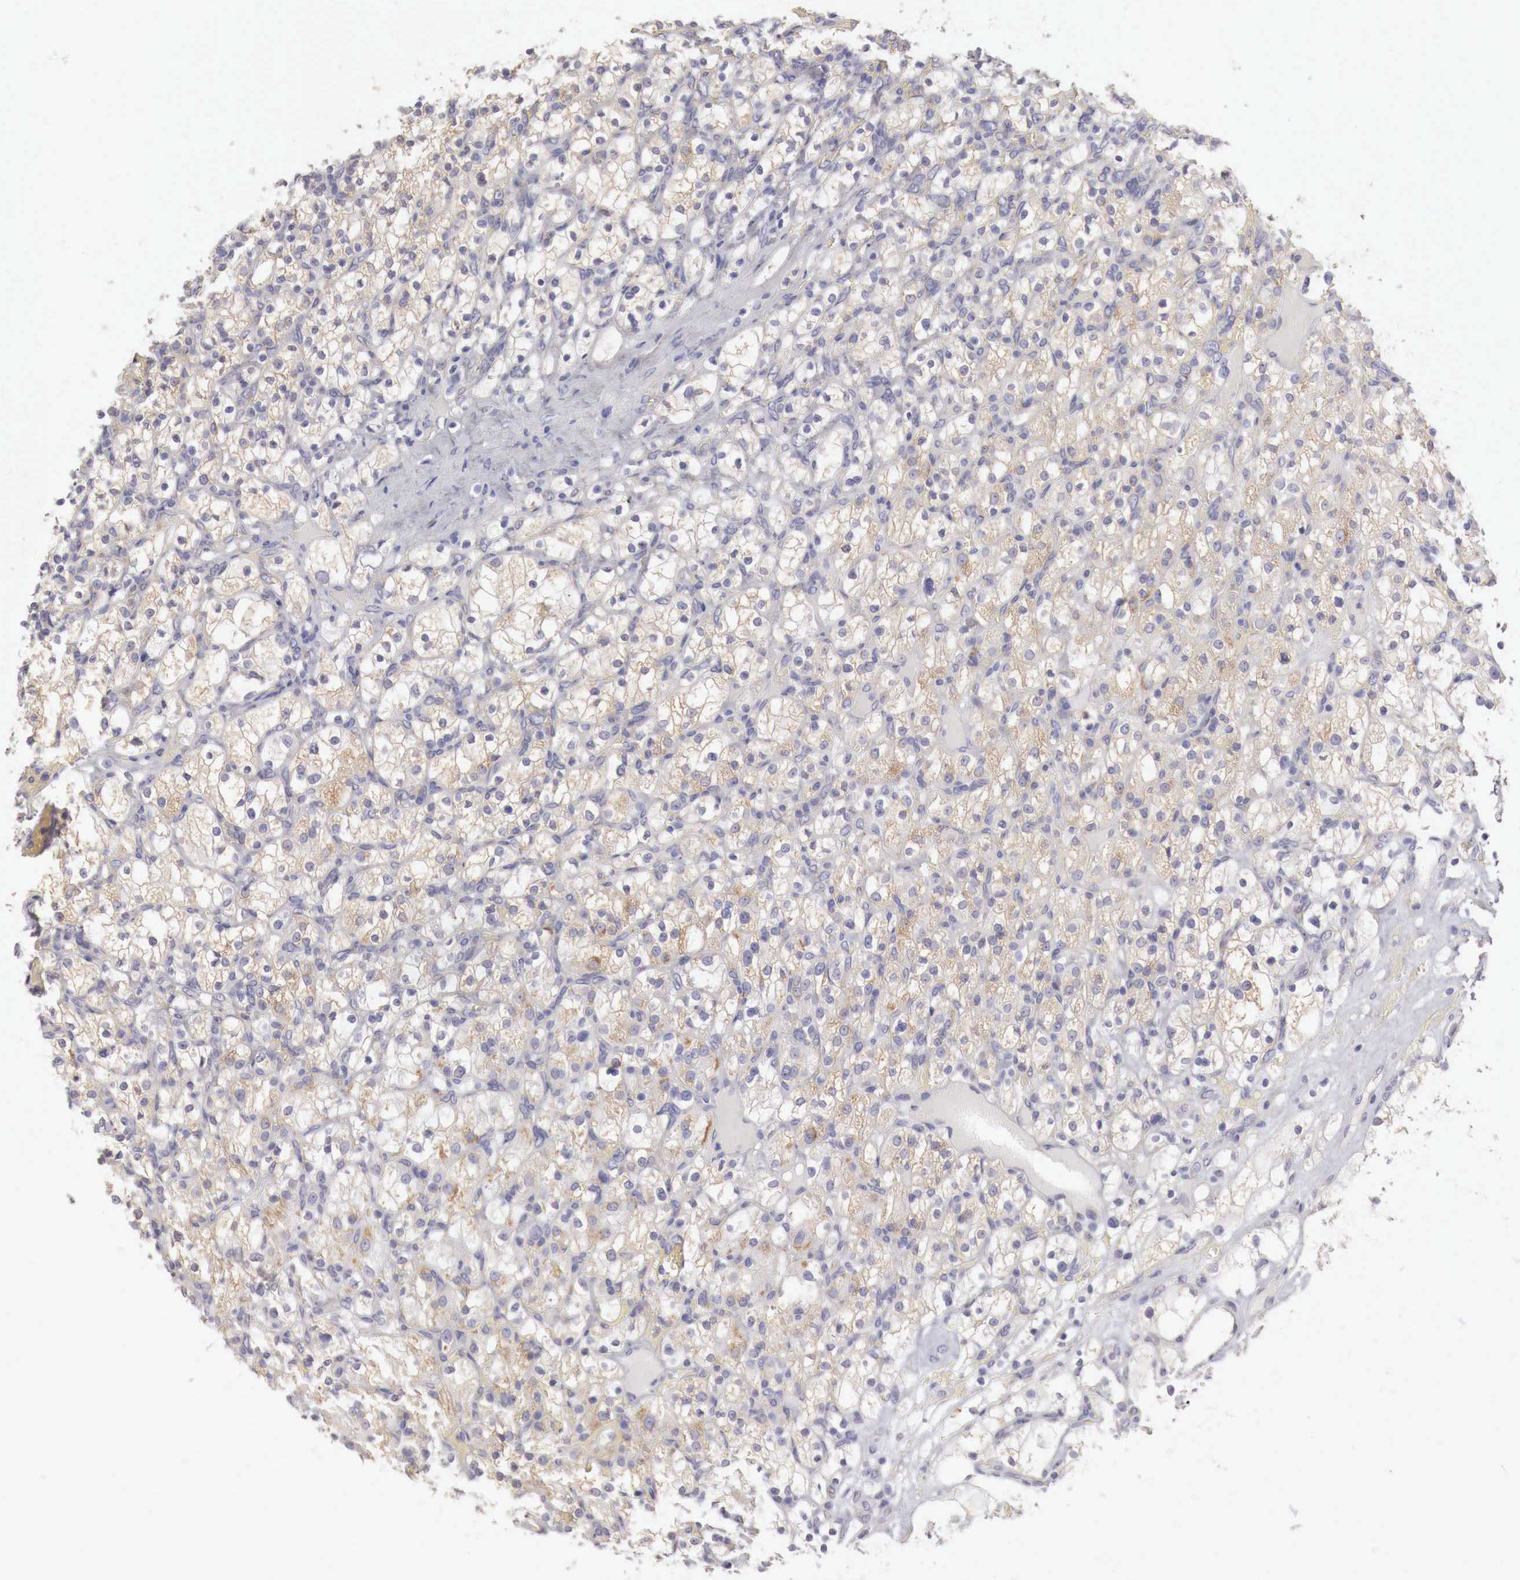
{"staining": {"intensity": "weak", "quantity": "25%-75%", "location": "cytoplasmic/membranous"}, "tissue": "renal cancer", "cell_type": "Tumor cells", "image_type": "cancer", "snomed": [{"axis": "morphology", "description": "Adenocarcinoma, NOS"}, {"axis": "topography", "description": "Kidney"}], "caption": "A high-resolution micrograph shows IHC staining of renal adenocarcinoma, which shows weak cytoplasmic/membranous staining in about 25%-75% of tumor cells. (IHC, brightfield microscopy, high magnification).", "gene": "NSDHL", "patient": {"sex": "female", "age": 83}}